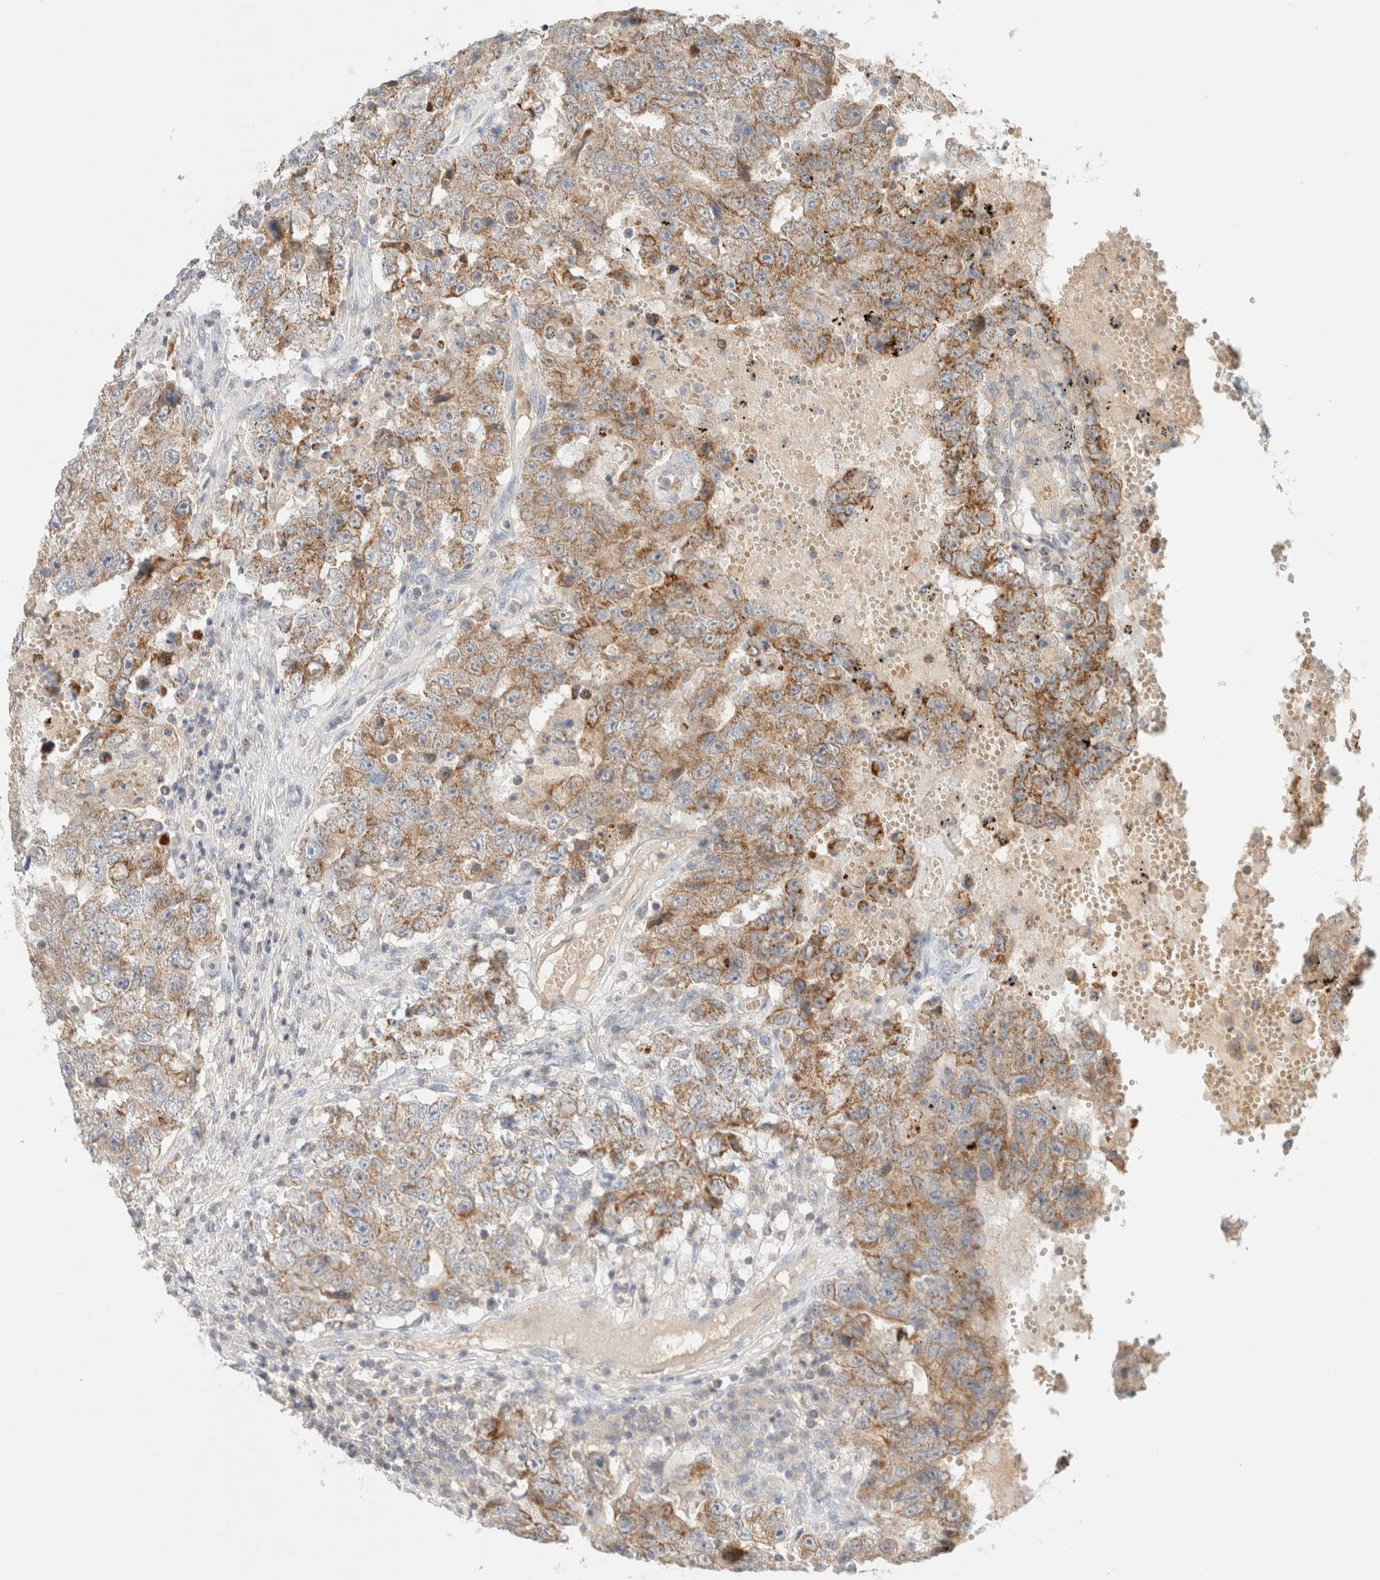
{"staining": {"intensity": "moderate", "quantity": ">75%", "location": "cytoplasmic/membranous"}, "tissue": "testis cancer", "cell_type": "Tumor cells", "image_type": "cancer", "snomed": [{"axis": "morphology", "description": "Carcinoma, Embryonal, NOS"}, {"axis": "topography", "description": "Testis"}], "caption": "Protein positivity by immunohistochemistry shows moderate cytoplasmic/membranous positivity in about >75% of tumor cells in testis cancer.", "gene": "MRM3", "patient": {"sex": "male", "age": 26}}